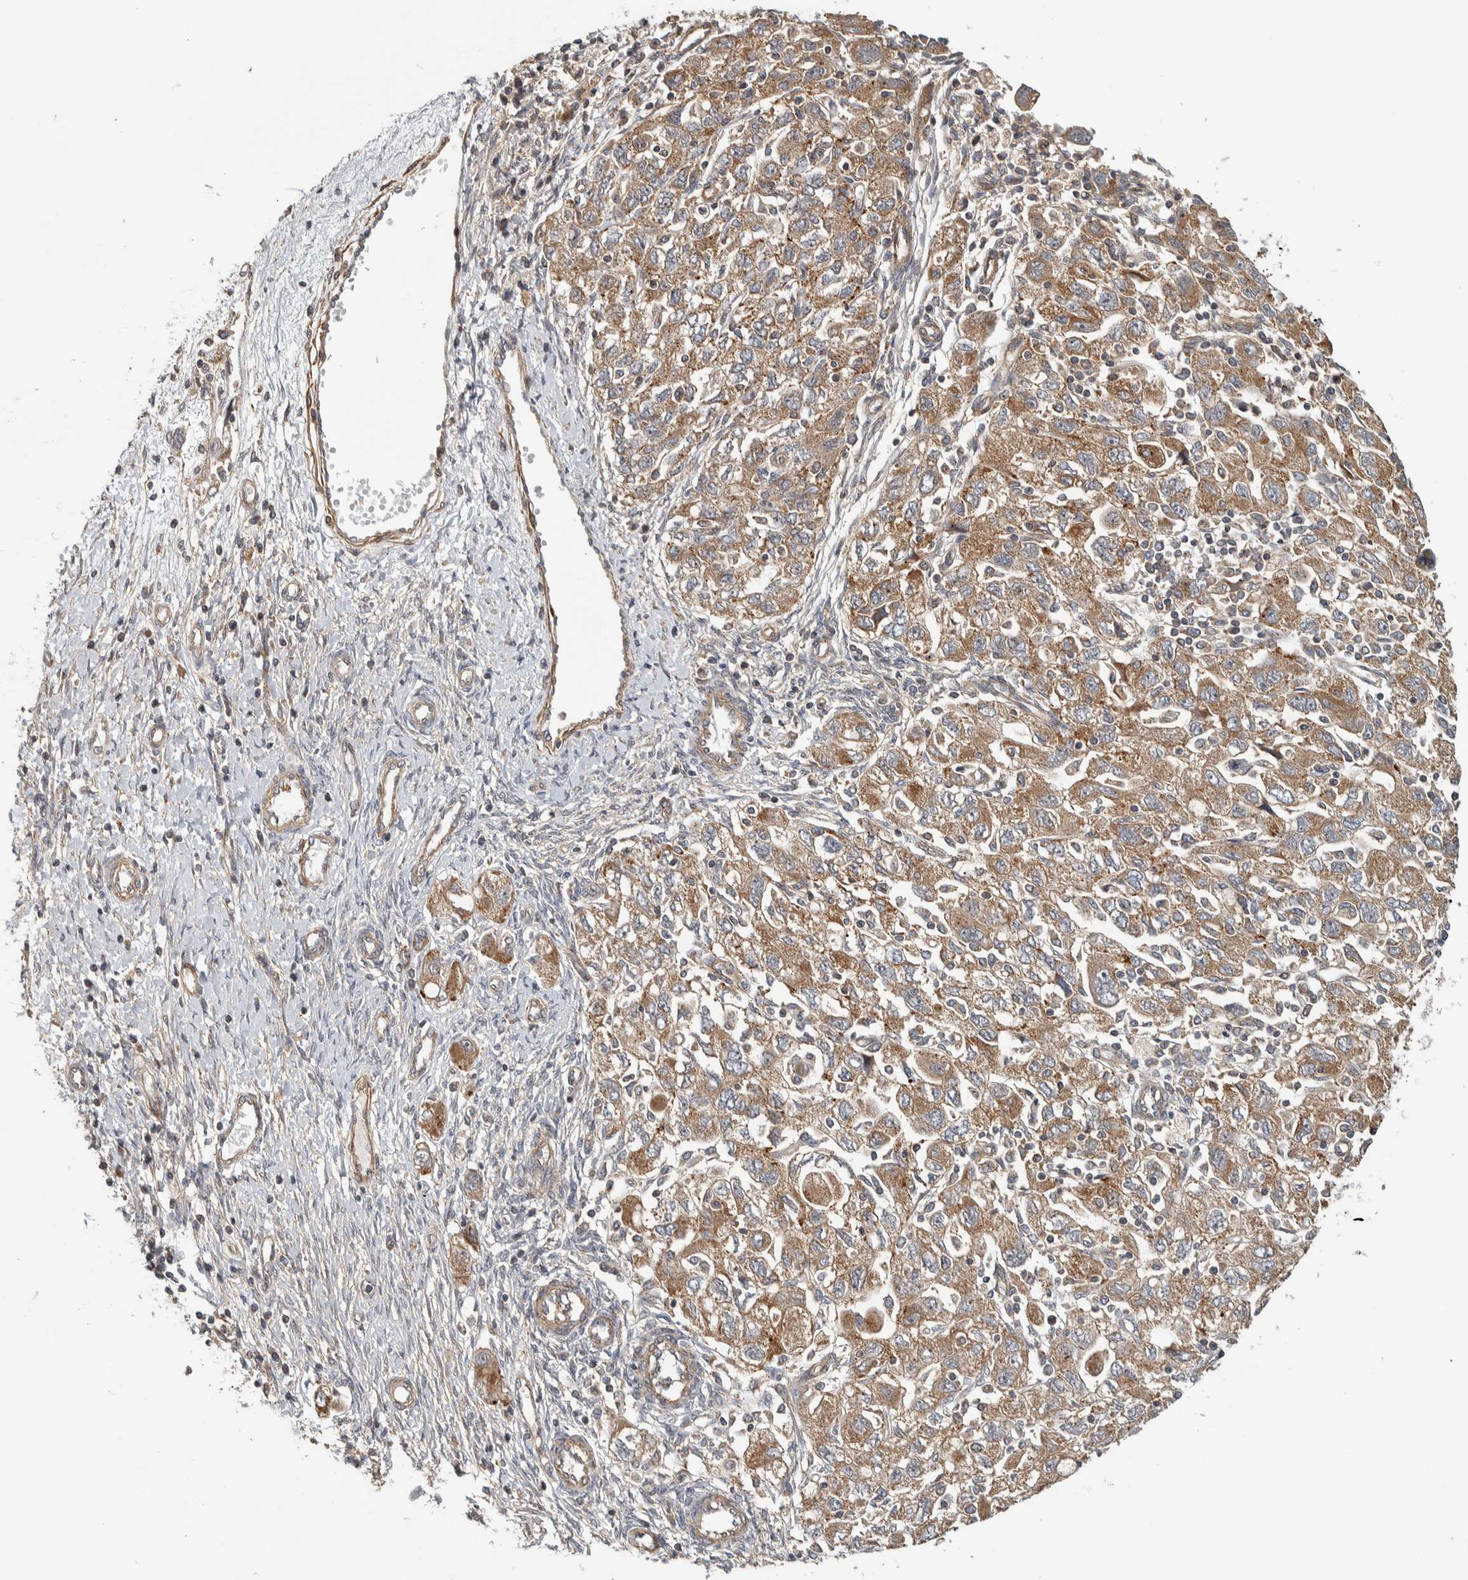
{"staining": {"intensity": "moderate", "quantity": ">75%", "location": "cytoplasmic/membranous"}, "tissue": "ovarian cancer", "cell_type": "Tumor cells", "image_type": "cancer", "snomed": [{"axis": "morphology", "description": "Carcinoma, NOS"}, {"axis": "morphology", "description": "Cystadenocarcinoma, serous, NOS"}, {"axis": "topography", "description": "Ovary"}], "caption": "Immunohistochemical staining of human serous cystadenocarcinoma (ovarian) displays moderate cytoplasmic/membranous protein expression in approximately >75% of tumor cells.", "gene": "TBC1D31", "patient": {"sex": "female", "age": 69}}